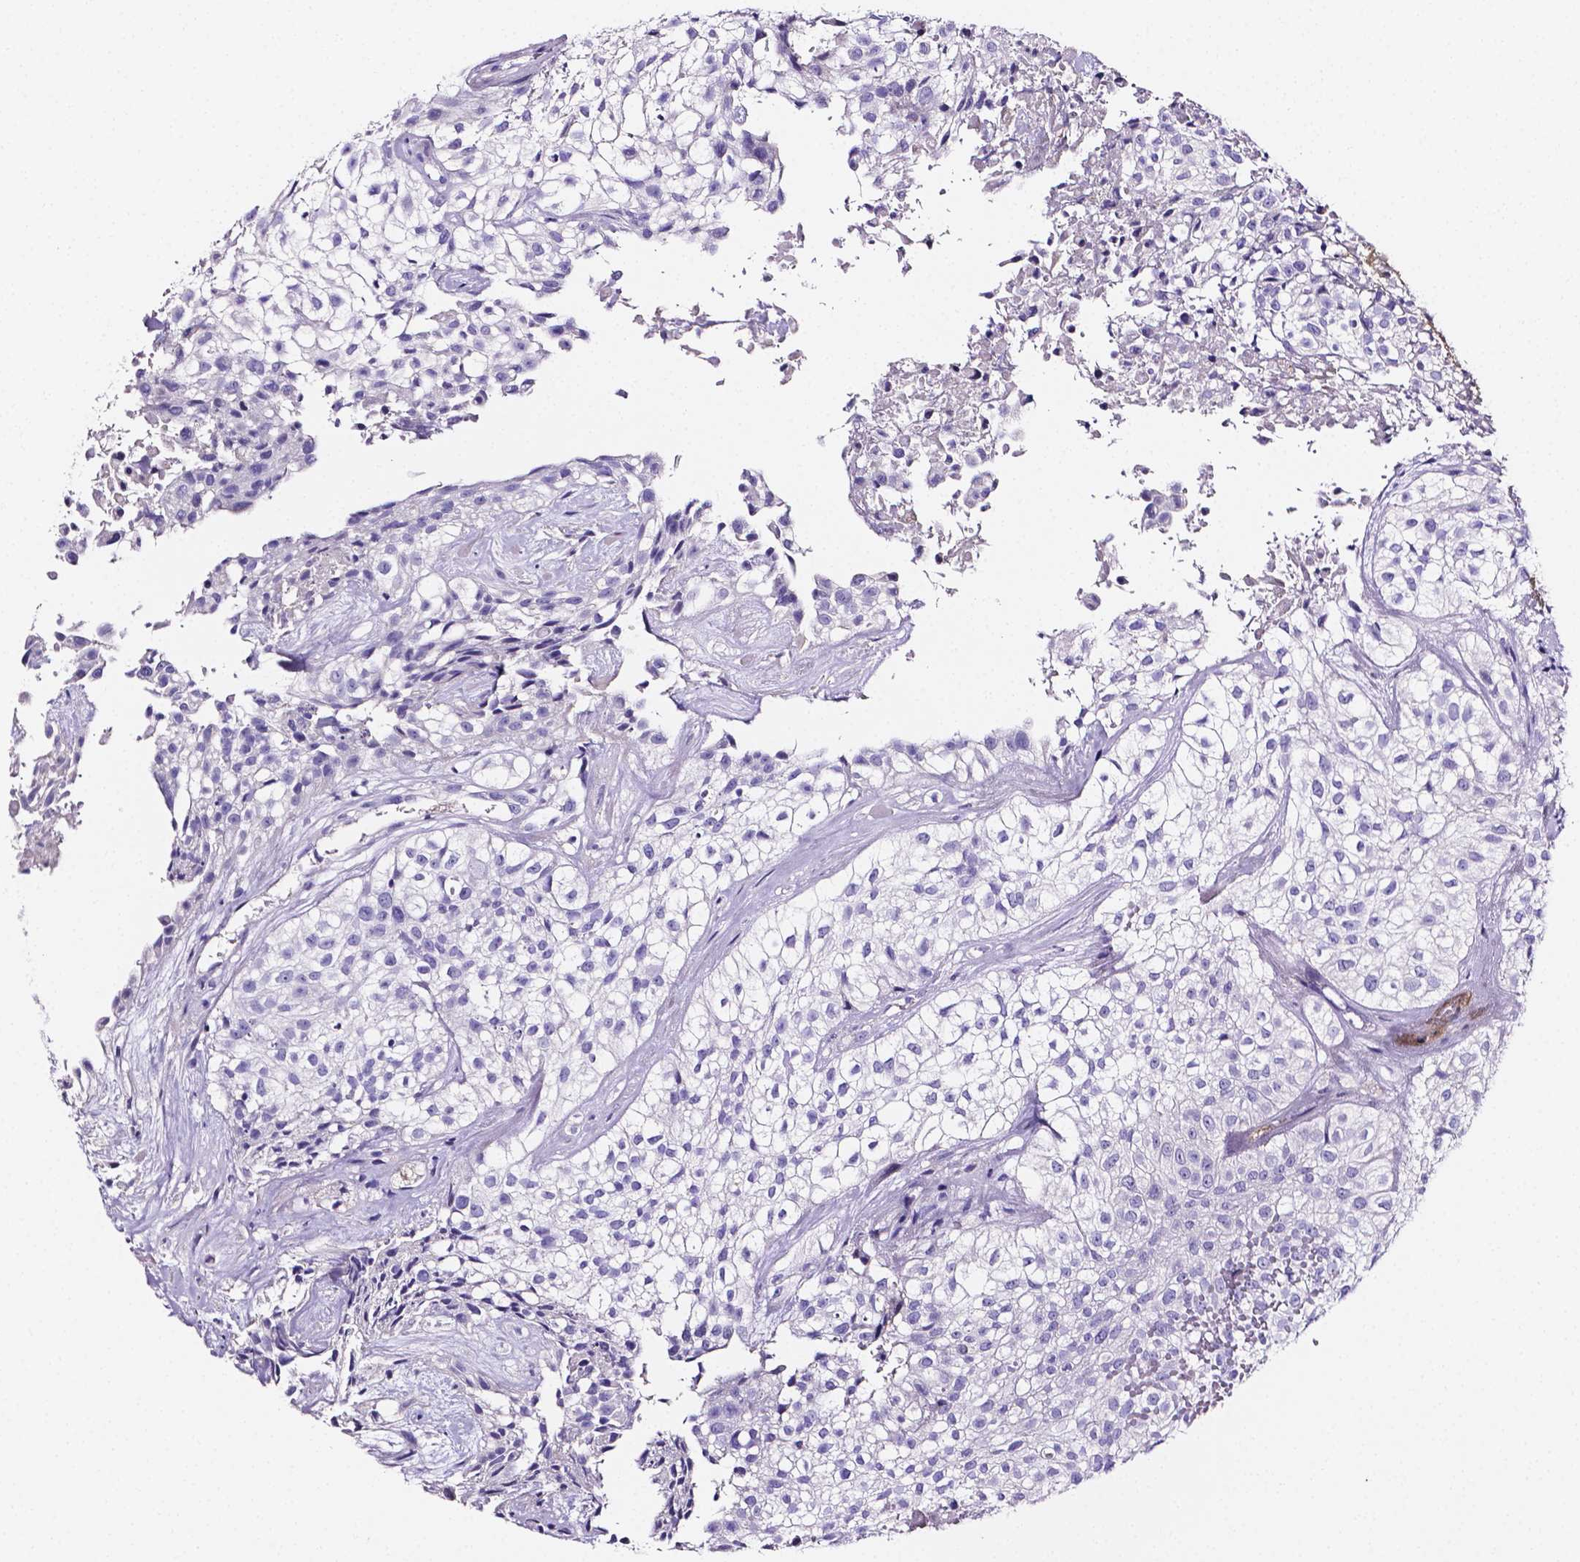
{"staining": {"intensity": "negative", "quantity": "none", "location": "none"}, "tissue": "urothelial cancer", "cell_type": "Tumor cells", "image_type": "cancer", "snomed": [{"axis": "morphology", "description": "Urothelial carcinoma, High grade"}, {"axis": "topography", "description": "Urinary bladder"}], "caption": "A high-resolution photomicrograph shows immunohistochemistry (IHC) staining of urothelial cancer, which demonstrates no significant positivity in tumor cells.", "gene": "NRGN", "patient": {"sex": "male", "age": 56}}